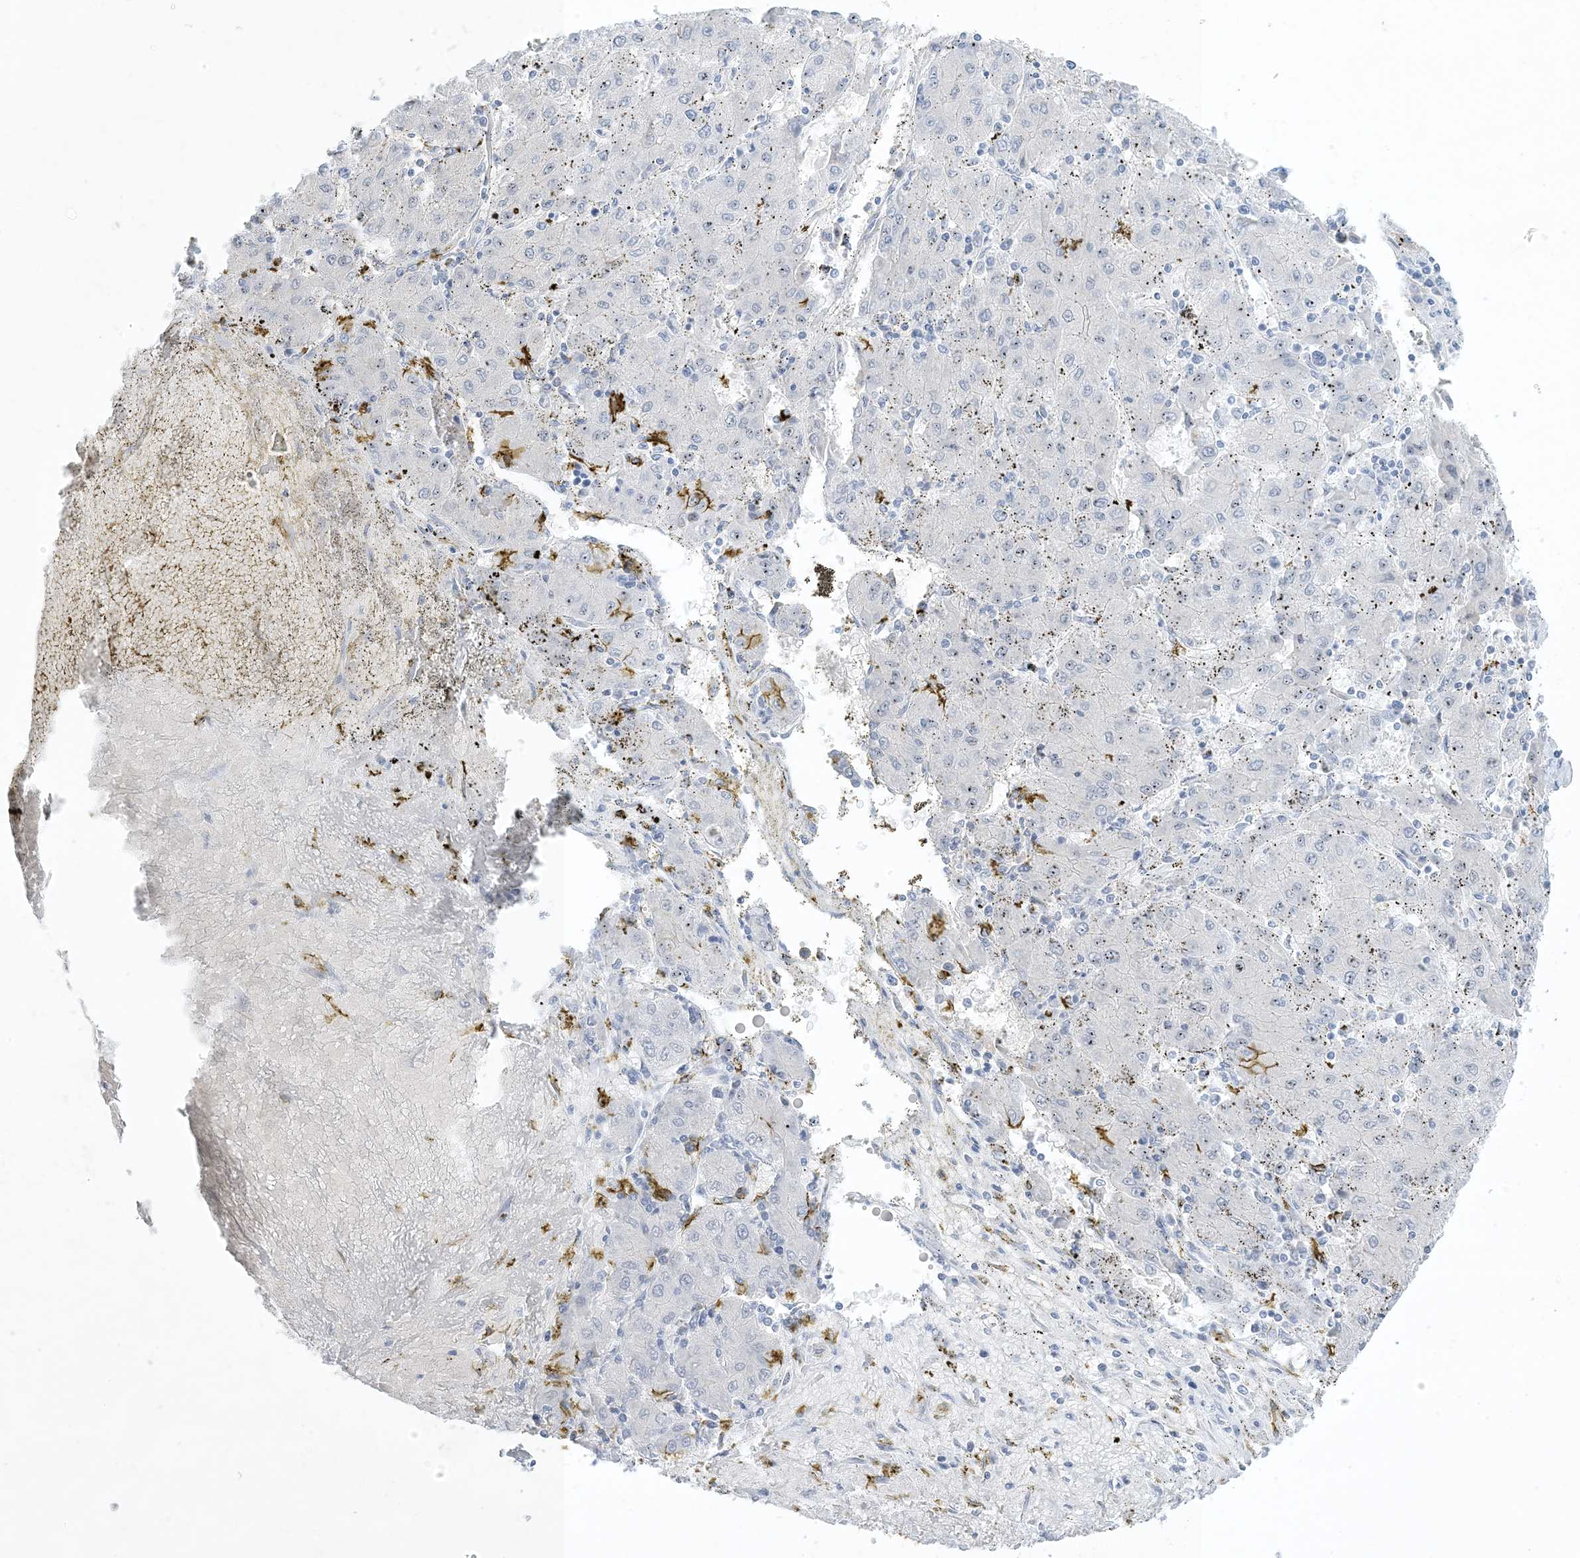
{"staining": {"intensity": "negative", "quantity": "none", "location": "none"}, "tissue": "liver cancer", "cell_type": "Tumor cells", "image_type": "cancer", "snomed": [{"axis": "morphology", "description": "Carcinoma, Hepatocellular, NOS"}, {"axis": "topography", "description": "Liver"}], "caption": "DAB immunohistochemical staining of hepatocellular carcinoma (liver) reveals no significant positivity in tumor cells.", "gene": "XIRP2", "patient": {"sex": "male", "age": 72}}